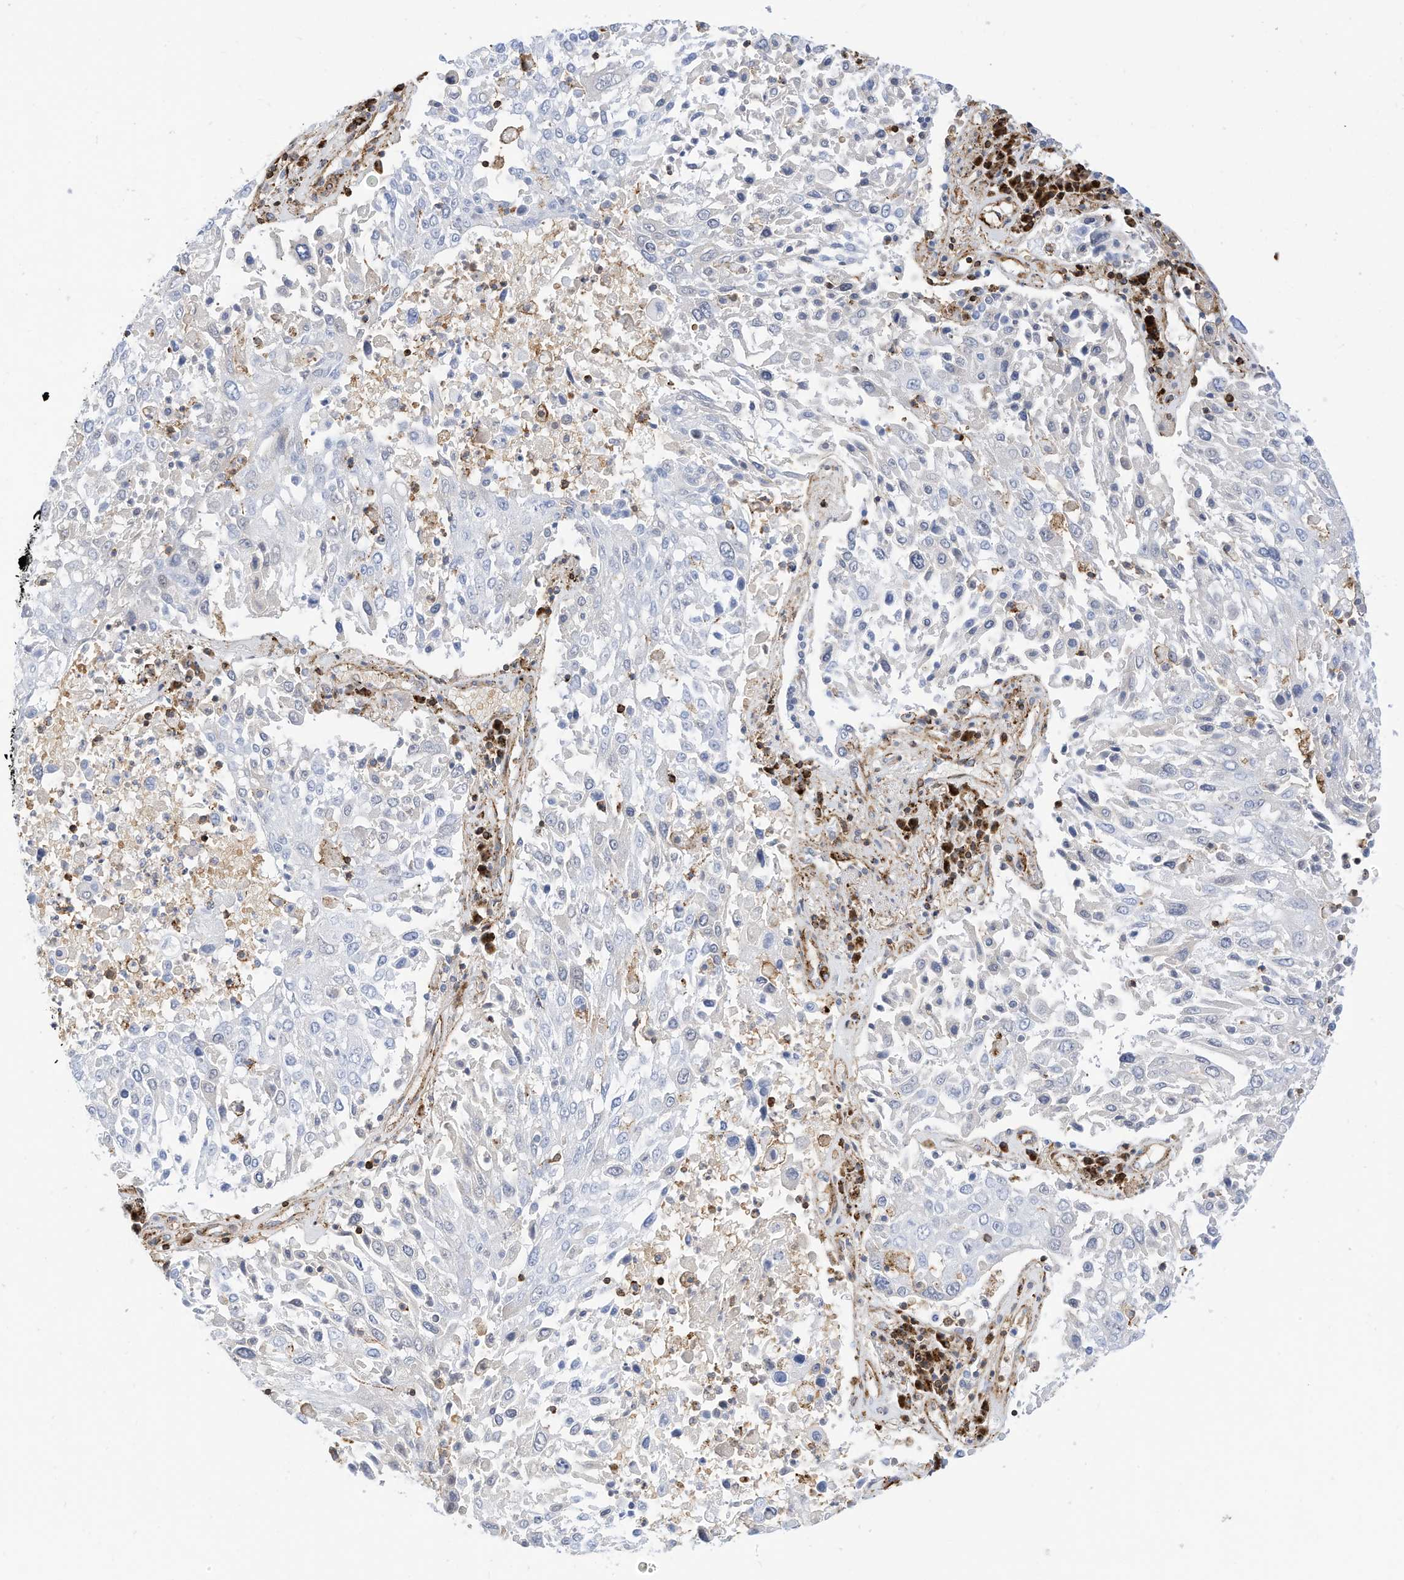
{"staining": {"intensity": "negative", "quantity": "none", "location": "none"}, "tissue": "lung cancer", "cell_type": "Tumor cells", "image_type": "cancer", "snomed": [{"axis": "morphology", "description": "Squamous cell carcinoma, NOS"}, {"axis": "topography", "description": "Lung"}], "caption": "IHC of lung cancer (squamous cell carcinoma) exhibits no expression in tumor cells.", "gene": "TXNDC9", "patient": {"sex": "male", "age": 65}}